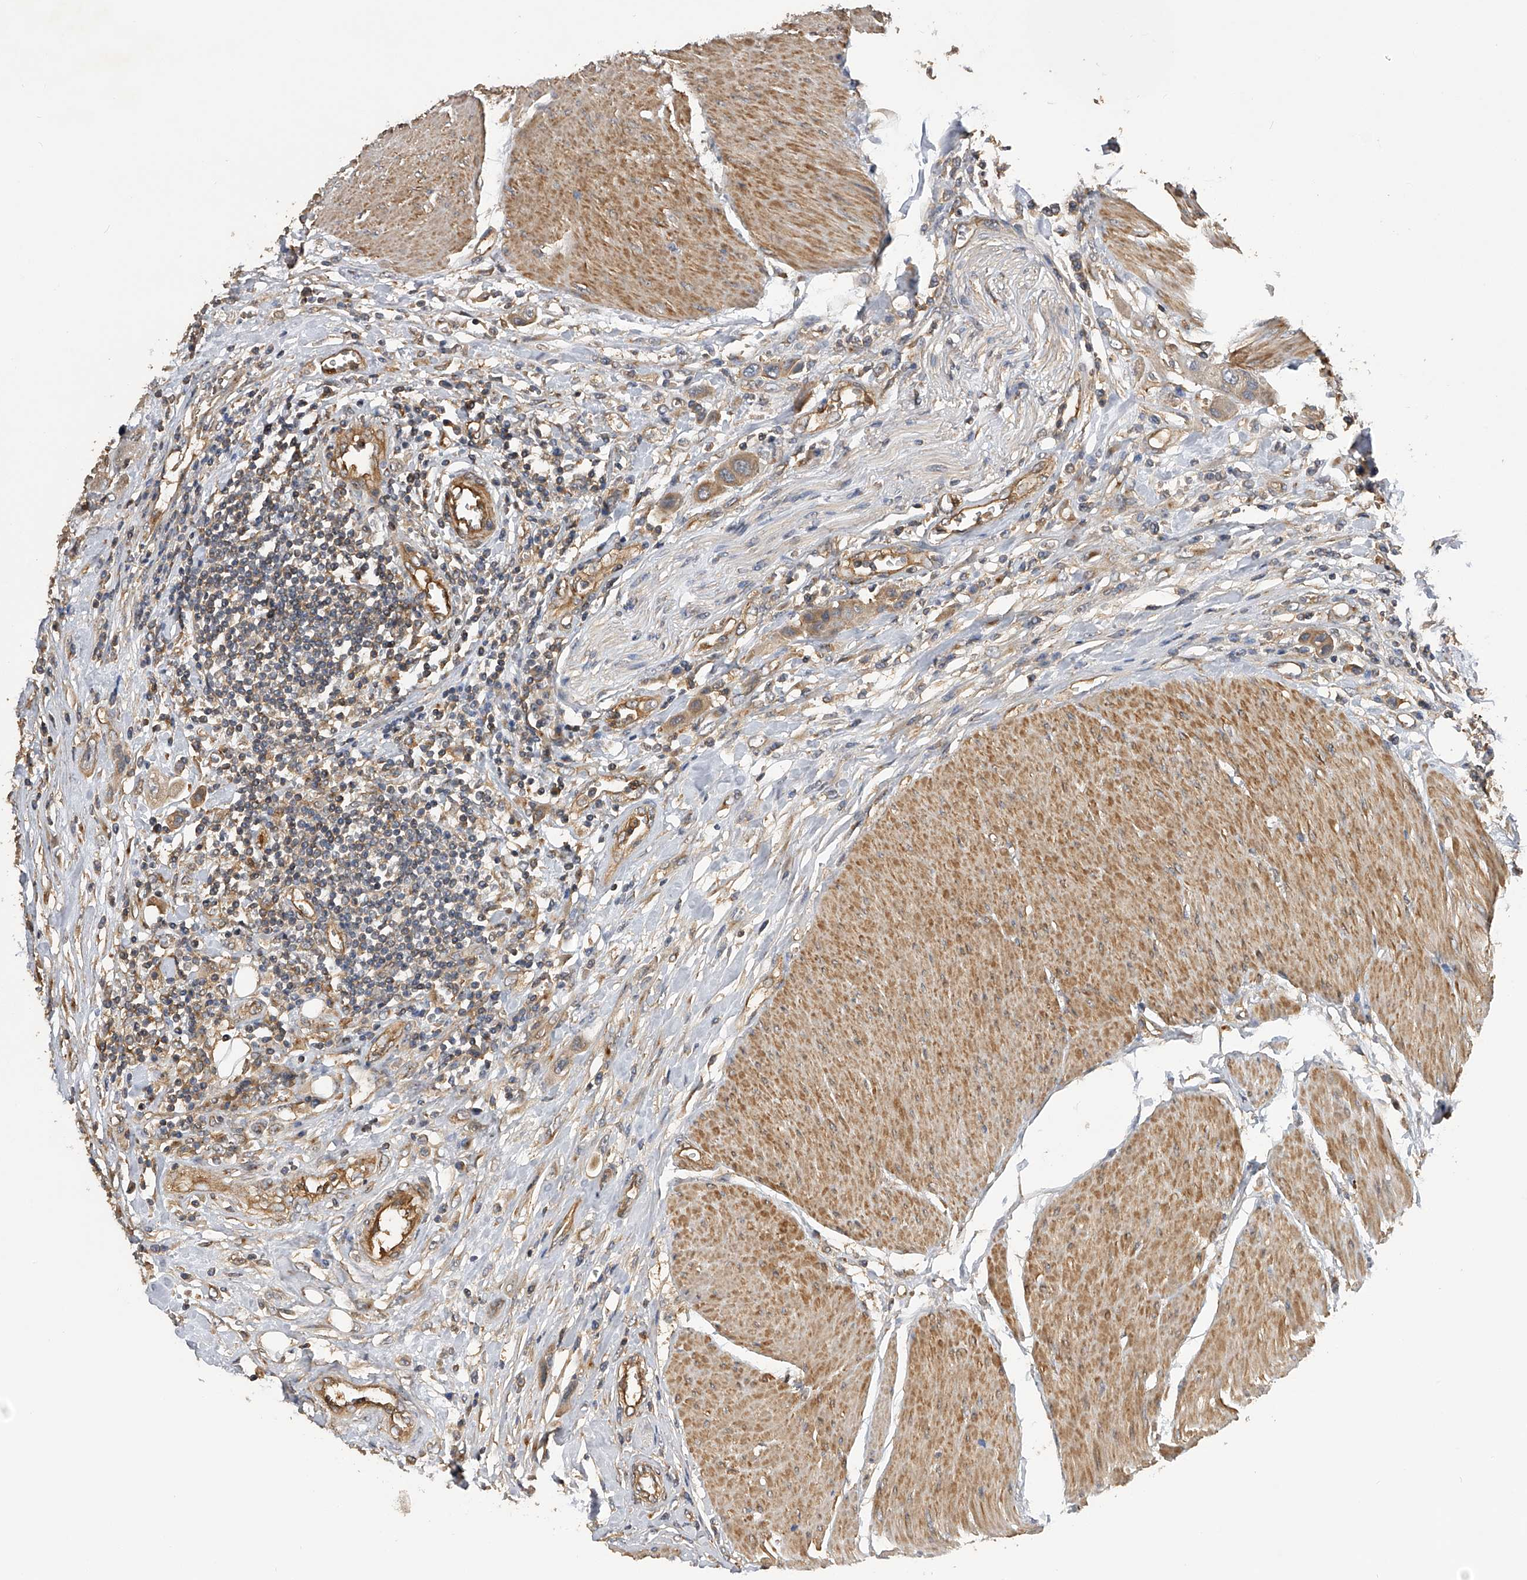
{"staining": {"intensity": "moderate", "quantity": "25%-75%", "location": "cytoplasmic/membranous"}, "tissue": "urothelial cancer", "cell_type": "Tumor cells", "image_type": "cancer", "snomed": [{"axis": "morphology", "description": "Urothelial carcinoma, High grade"}, {"axis": "topography", "description": "Urinary bladder"}], "caption": "Protein expression analysis of urothelial cancer reveals moderate cytoplasmic/membranous positivity in approximately 25%-75% of tumor cells.", "gene": "PTPRA", "patient": {"sex": "male", "age": 50}}